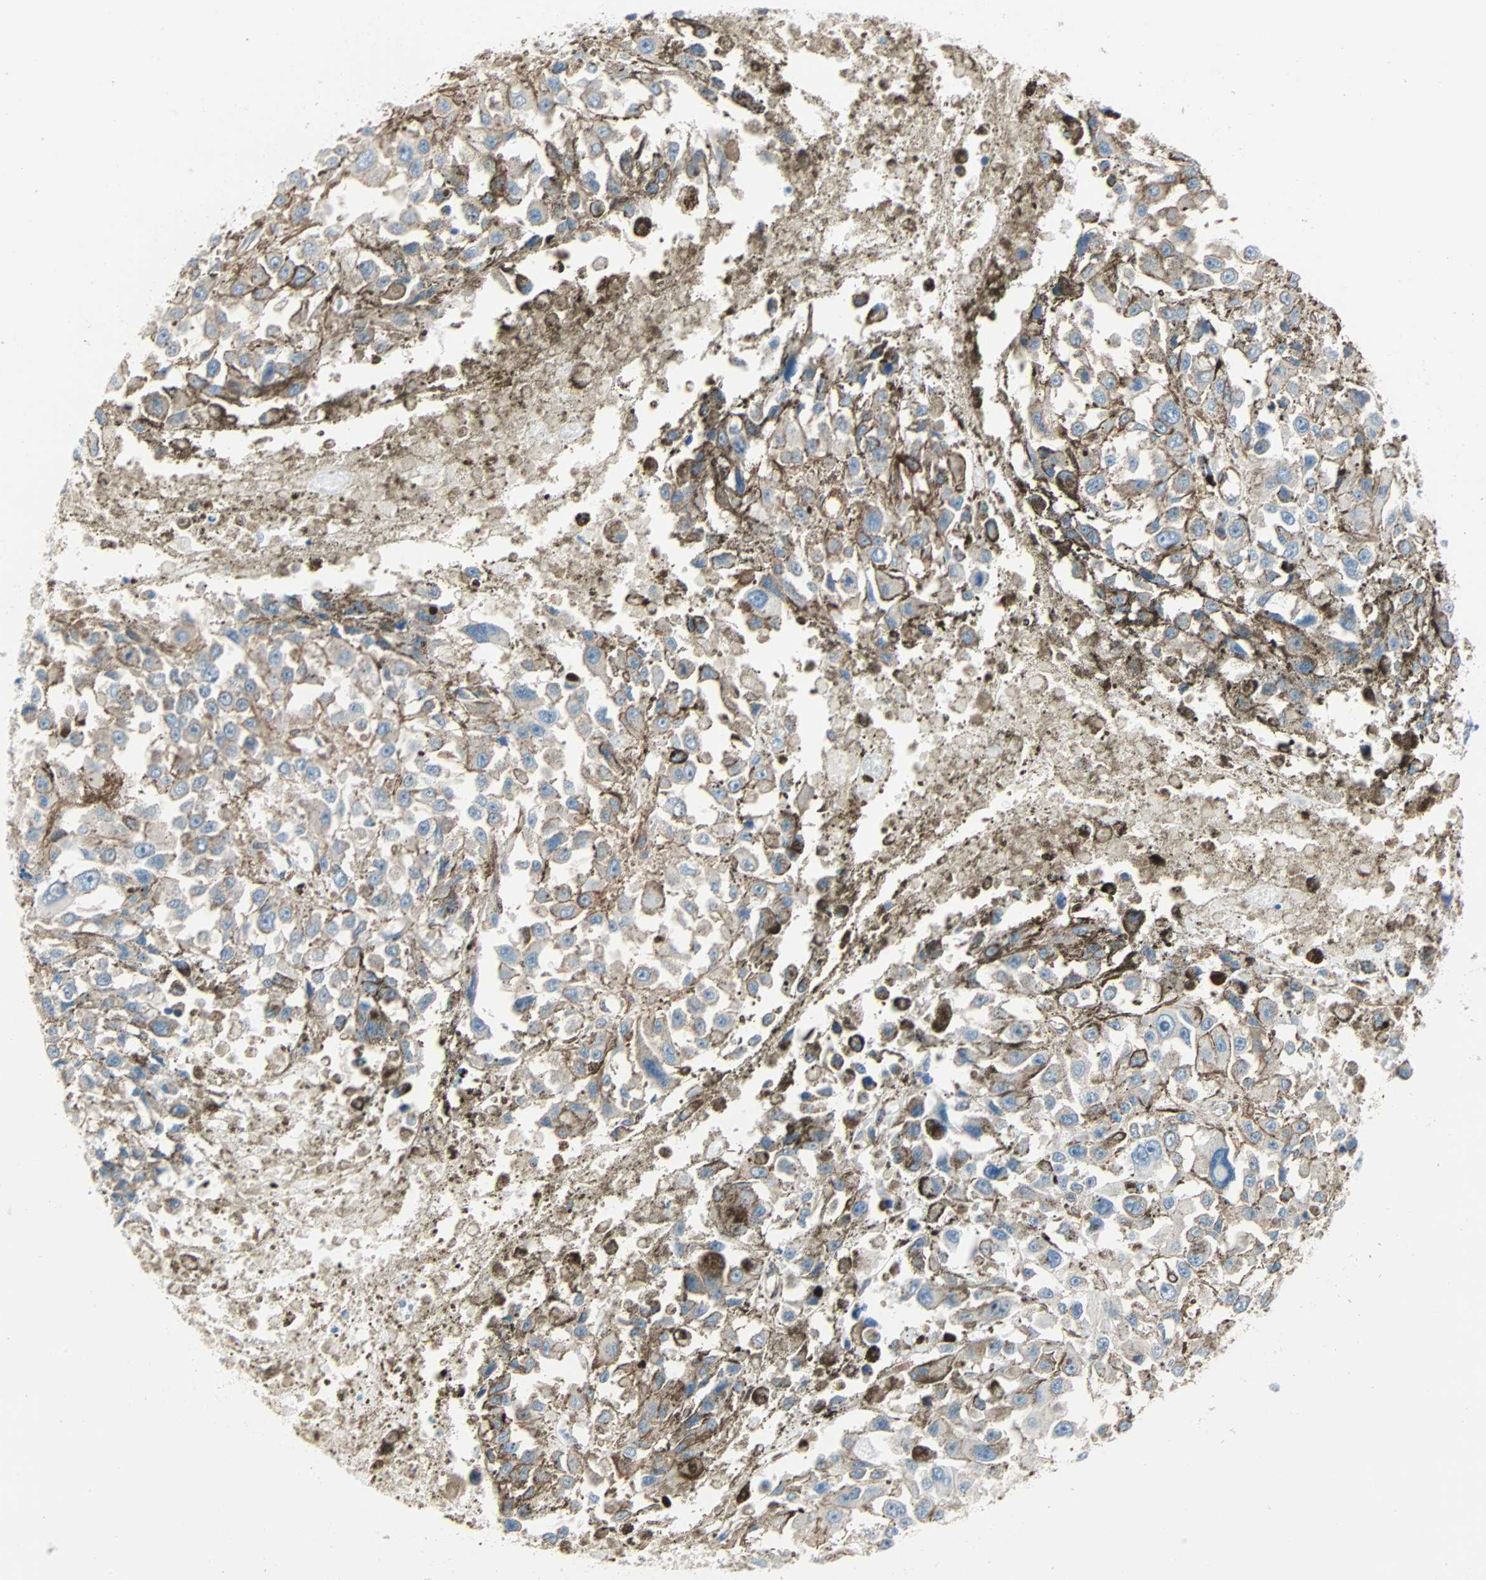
{"staining": {"intensity": "weak", "quantity": ">75%", "location": "cytoplasmic/membranous"}, "tissue": "melanoma", "cell_type": "Tumor cells", "image_type": "cancer", "snomed": [{"axis": "morphology", "description": "Malignant melanoma, Metastatic site"}, {"axis": "topography", "description": "Lymph node"}], "caption": "This histopathology image exhibits malignant melanoma (metastatic site) stained with IHC to label a protein in brown. The cytoplasmic/membranous of tumor cells show weak positivity for the protein. Nuclei are counter-stained blue.", "gene": "EPB41L2", "patient": {"sex": "male", "age": 59}}